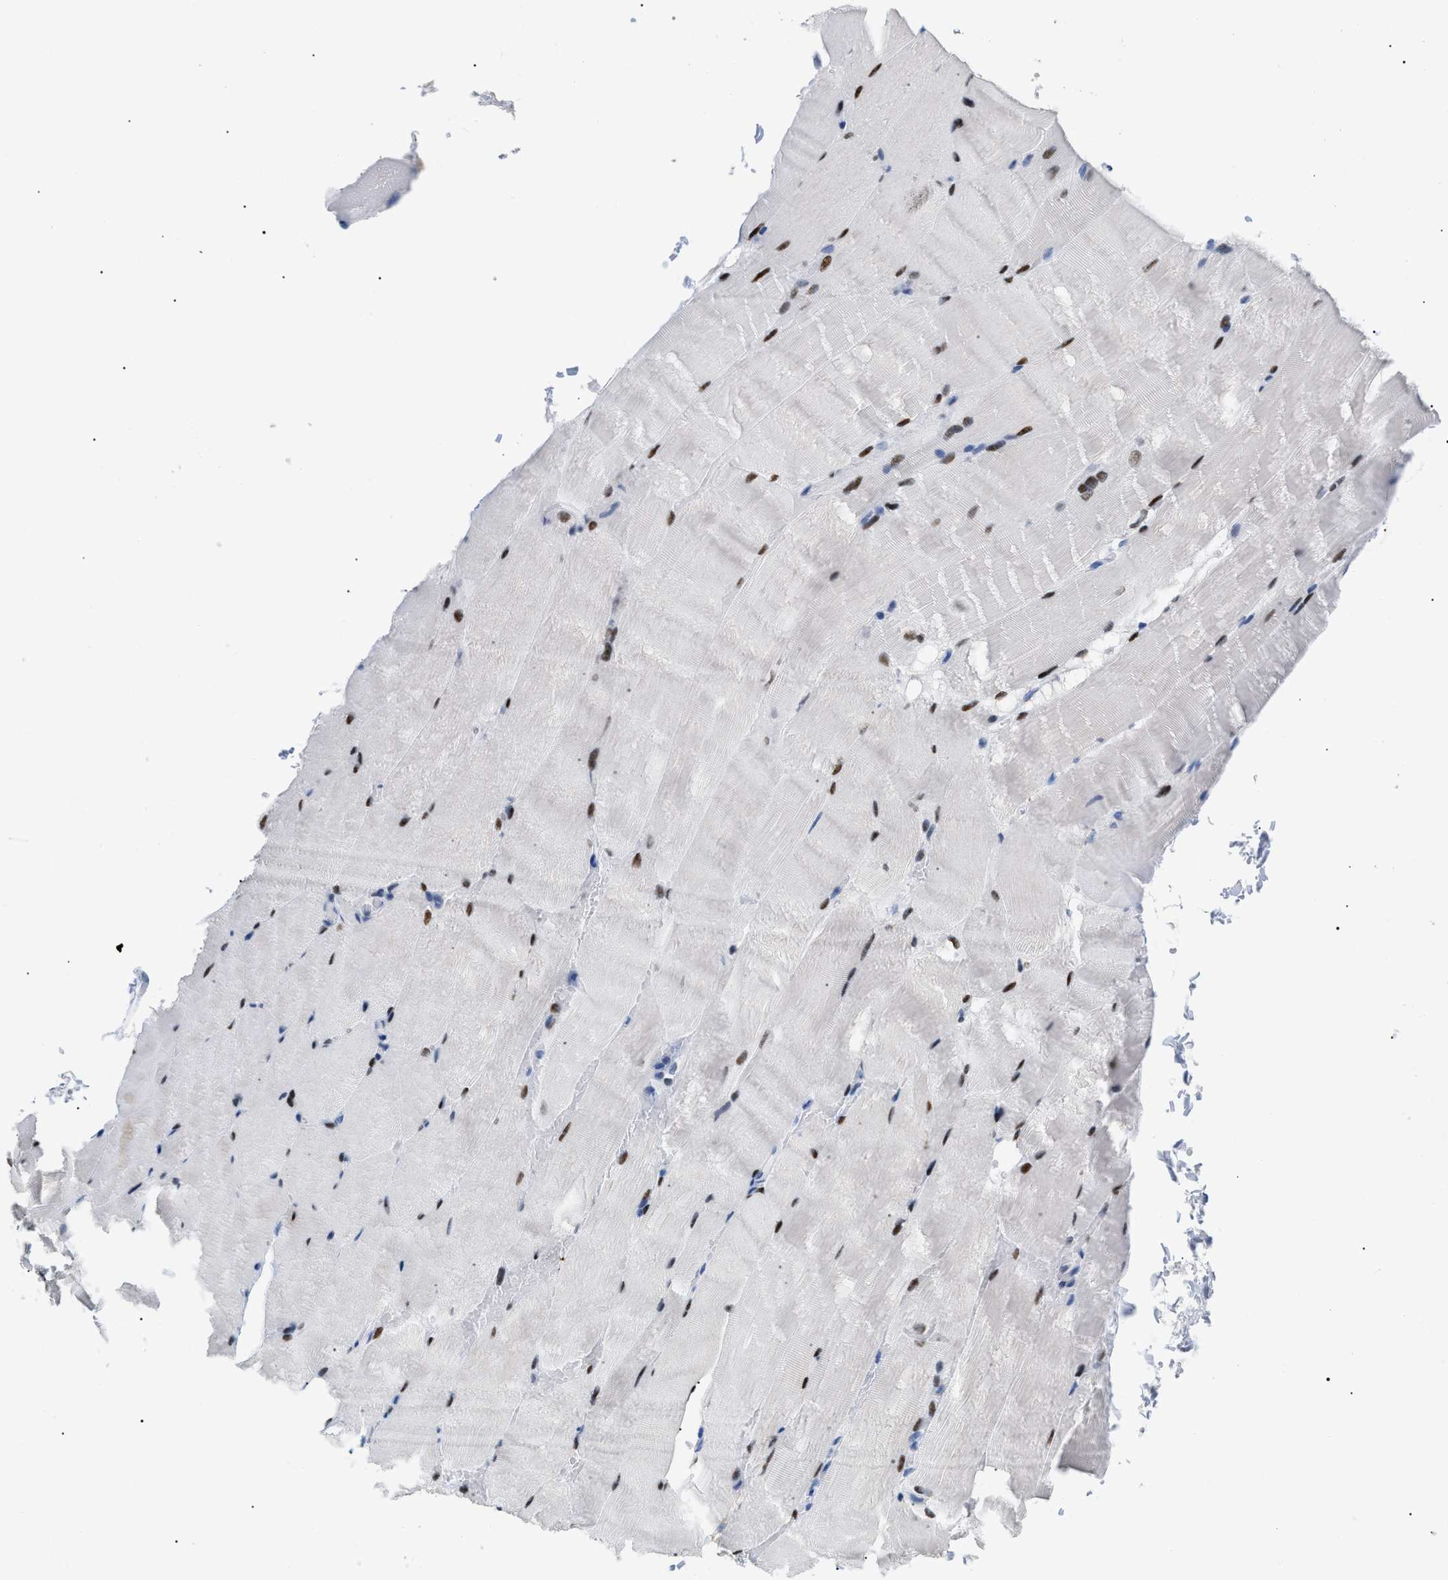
{"staining": {"intensity": "moderate", "quantity": "25%-75%", "location": "cytoplasmic/membranous,nuclear"}, "tissue": "skeletal muscle", "cell_type": "Myocytes", "image_type": "normal", "snomed": [{"axis": "morphology", "description": "Normal tissue, NOS"}, {"axis": "topography", "description": "Skeletal muscle"}, {"axis": "topography", "description": "Parathyroid gland"}], "caption": "A high-resolution image shows immunohistochemistry staining of normal skeletal muscle, which shows moderate cytoplasmic/membranous,nuclear positivity in approximately 25%-75% of myocytes. Using DAB (3,3'-diaminobenzidine) (brown) and hematoxylin (blue) stains, captured at high magnification using brightfield microscopy.", "gene": "MCM7", "patient": {"sex": "female", "age": 37}}